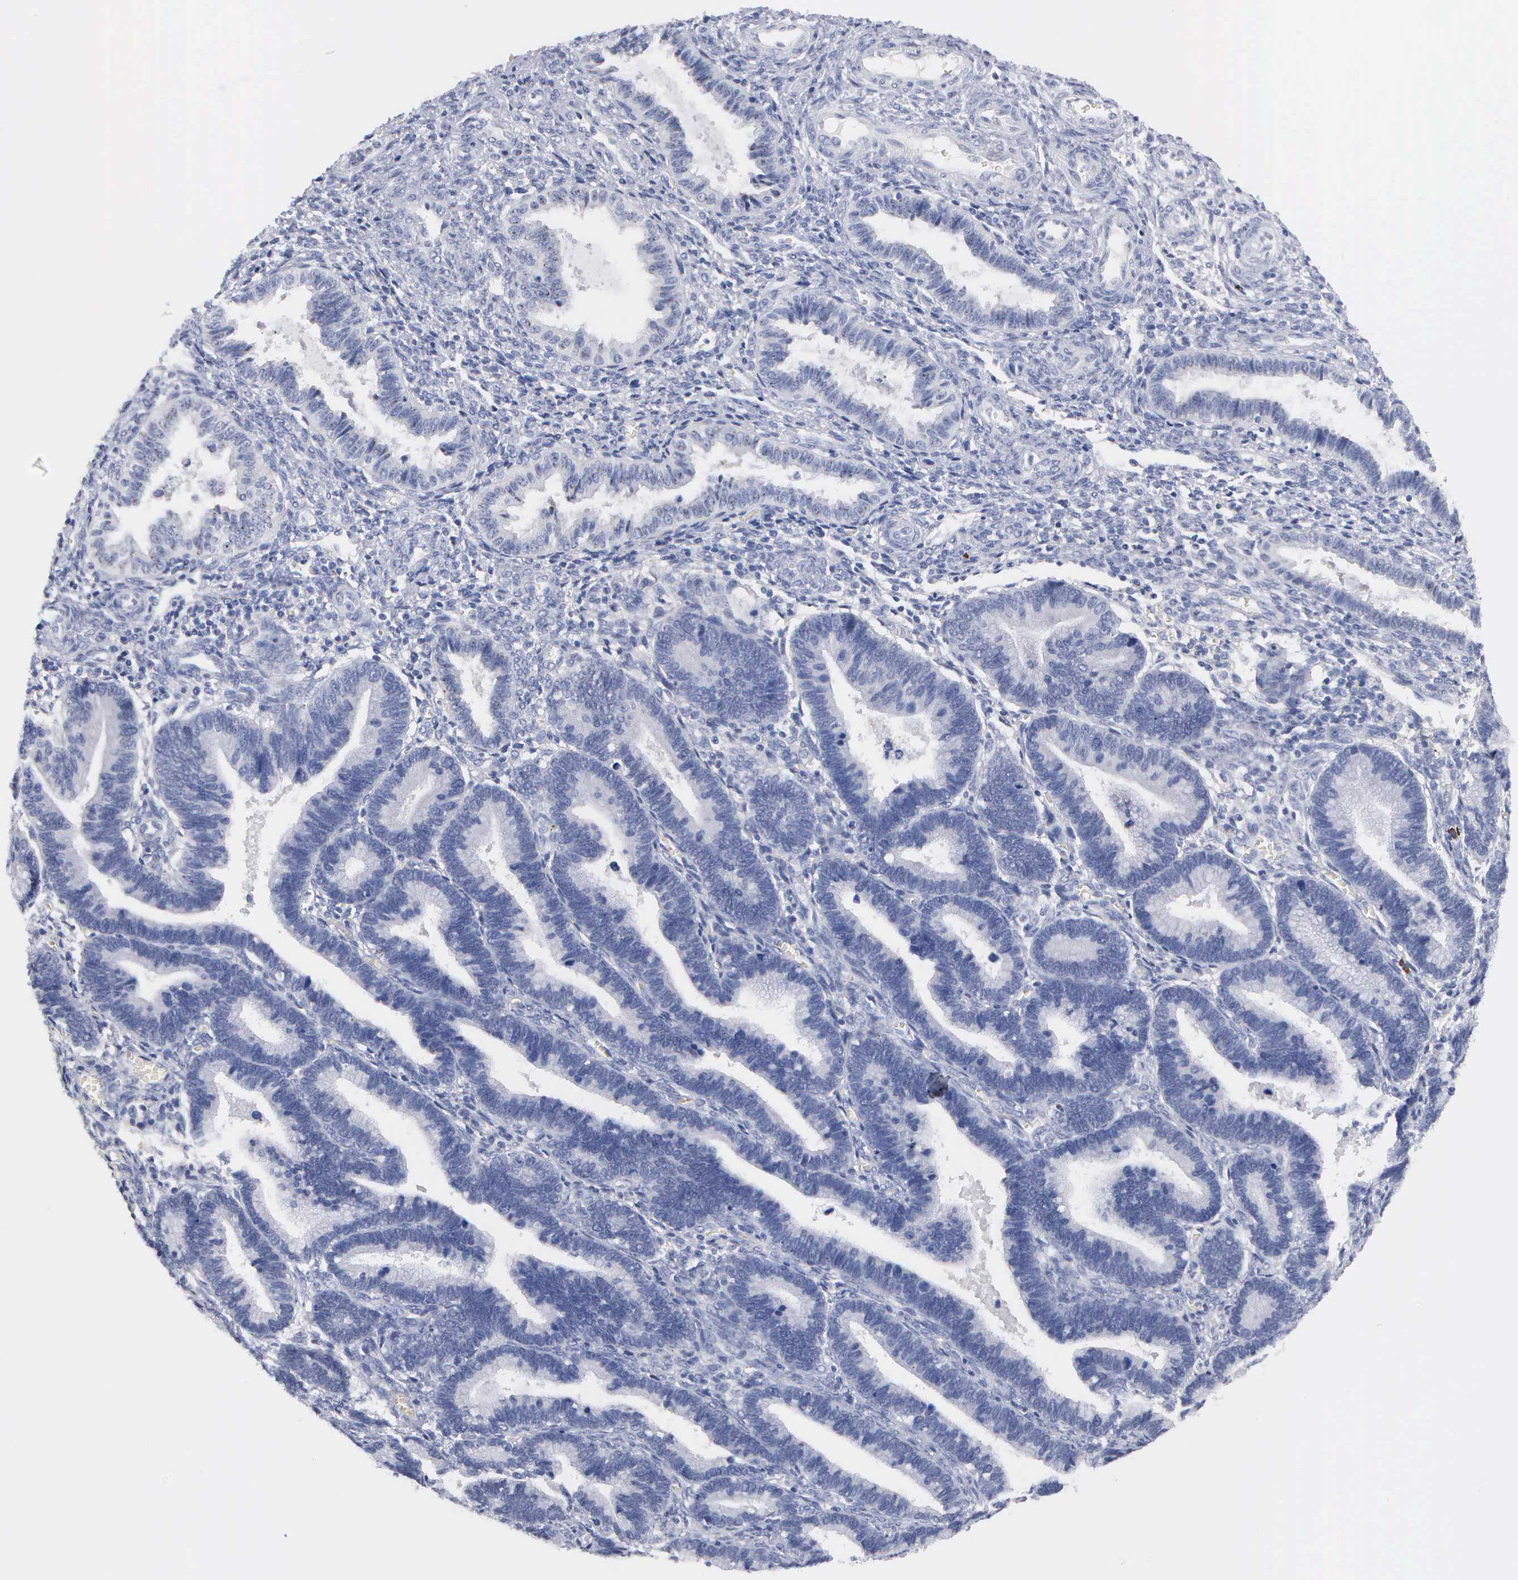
{"staining": {"intensity": "negative", "quantity": "none", "location": "none"}, "tissue": "endometrium", "cell_type": "Cells in endometrial stroma", "image_type": "normal", "snomed": [{"axis": "morphology", "description": "Normal tissue, NOS"}, {"axis": "topography", "description": "Endometrium"}], "caption": "Human endometrium stained for a protein using immunohistochemistry displays no staining in cells in endometrial stroma.", "gene": "ASPHD2", "patient": {"sex": "female", "age": 36}}